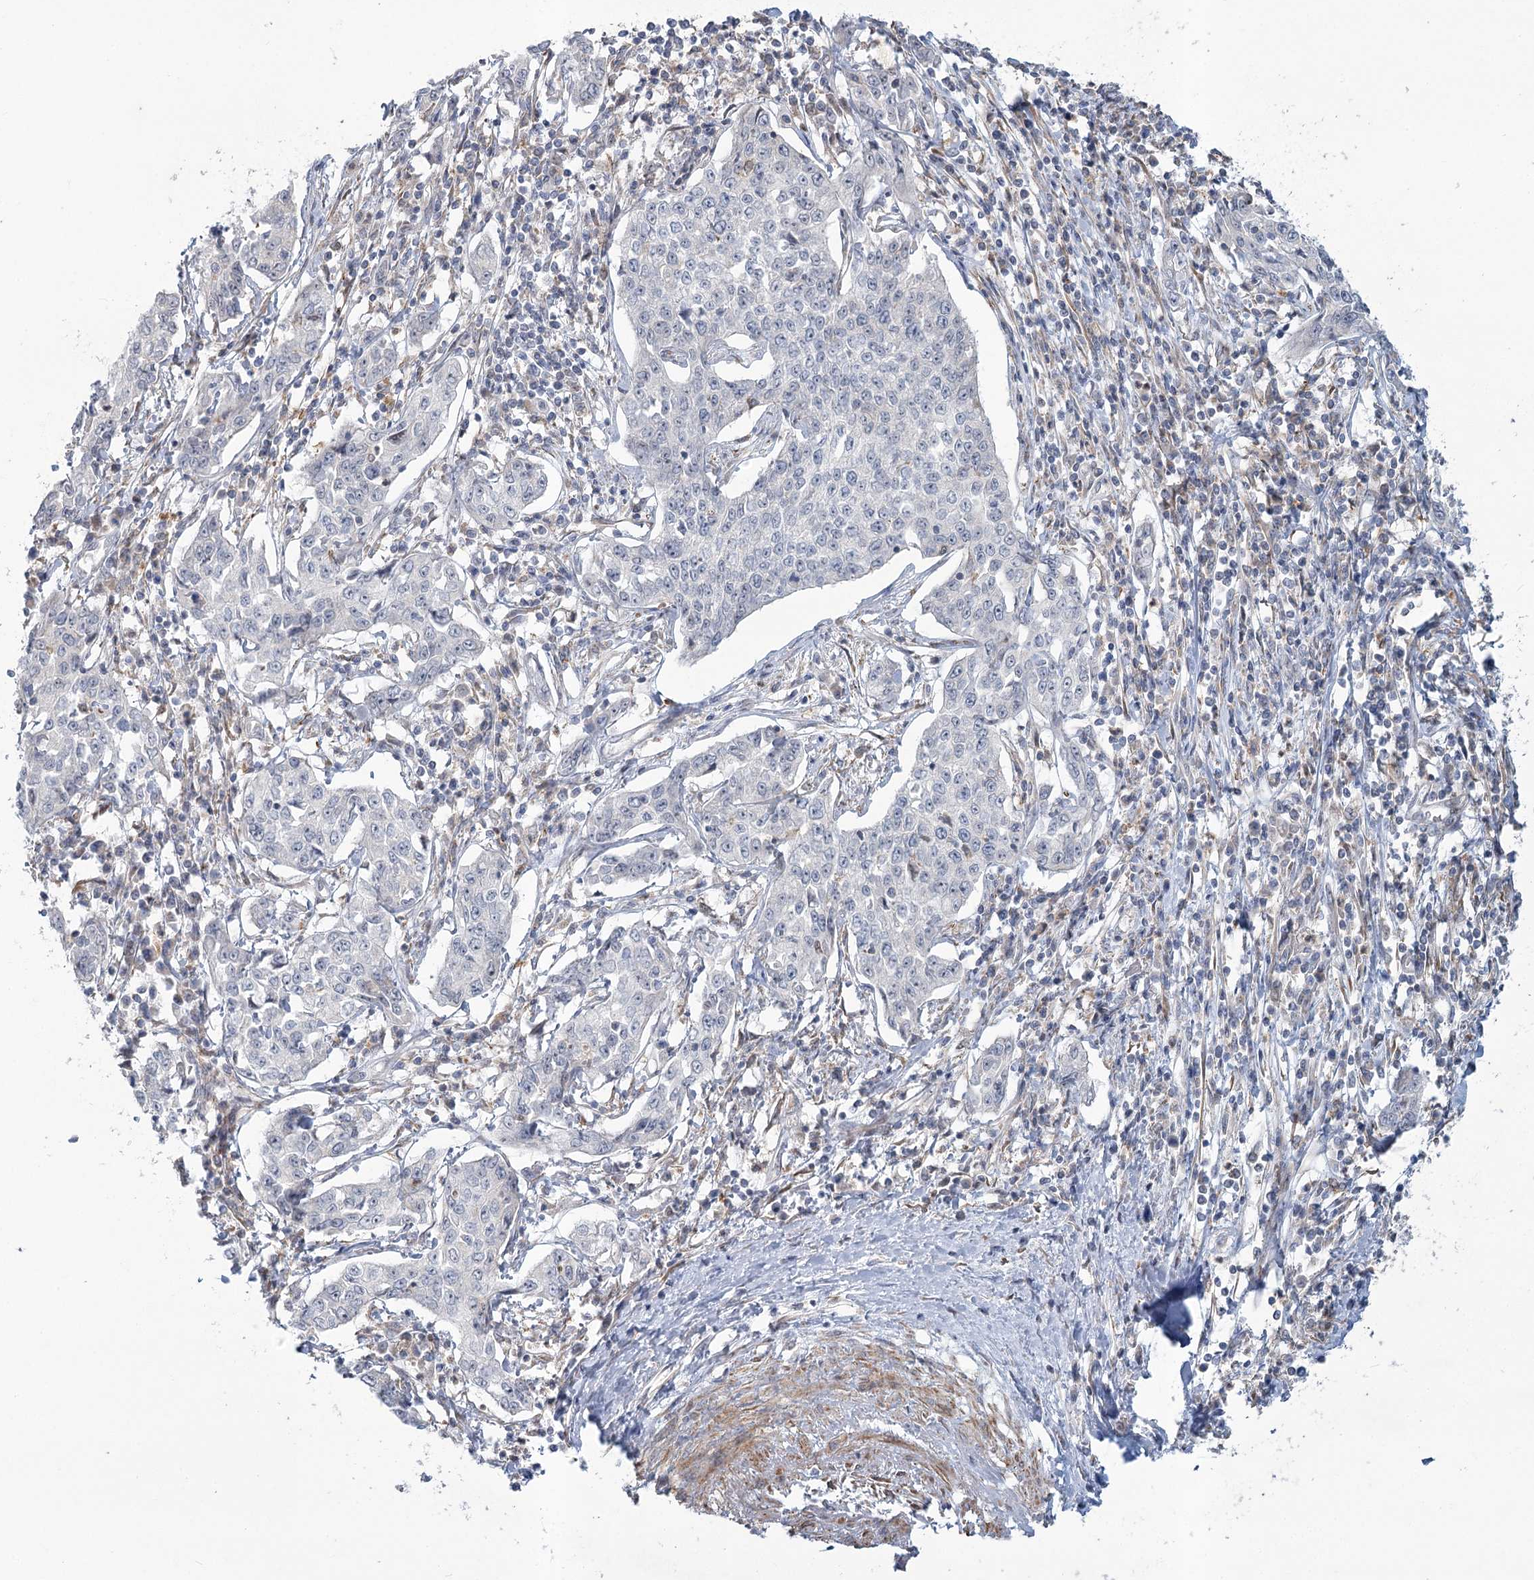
{"staining": {"intensity": "negative", "quantity": "none", "location": "none"}, "tissue": "cervical cancer", "cell_type": "Tumor cells", "image_type": "cancer", "snomed": [{"axis": "morphology", "description": "Squamous cell carcinoma, NOS"}, {"axis": "topography", "description": "Cervix"}], "caption": "High power microscopy micrograph of an immunohistochemistry (IHC) photomicrograph of cervical squamous cell carcinoma, revealing no significant expression in tumor cells.", "gene": "MTG1", "patient": {"sex": "female", "age": 35}}